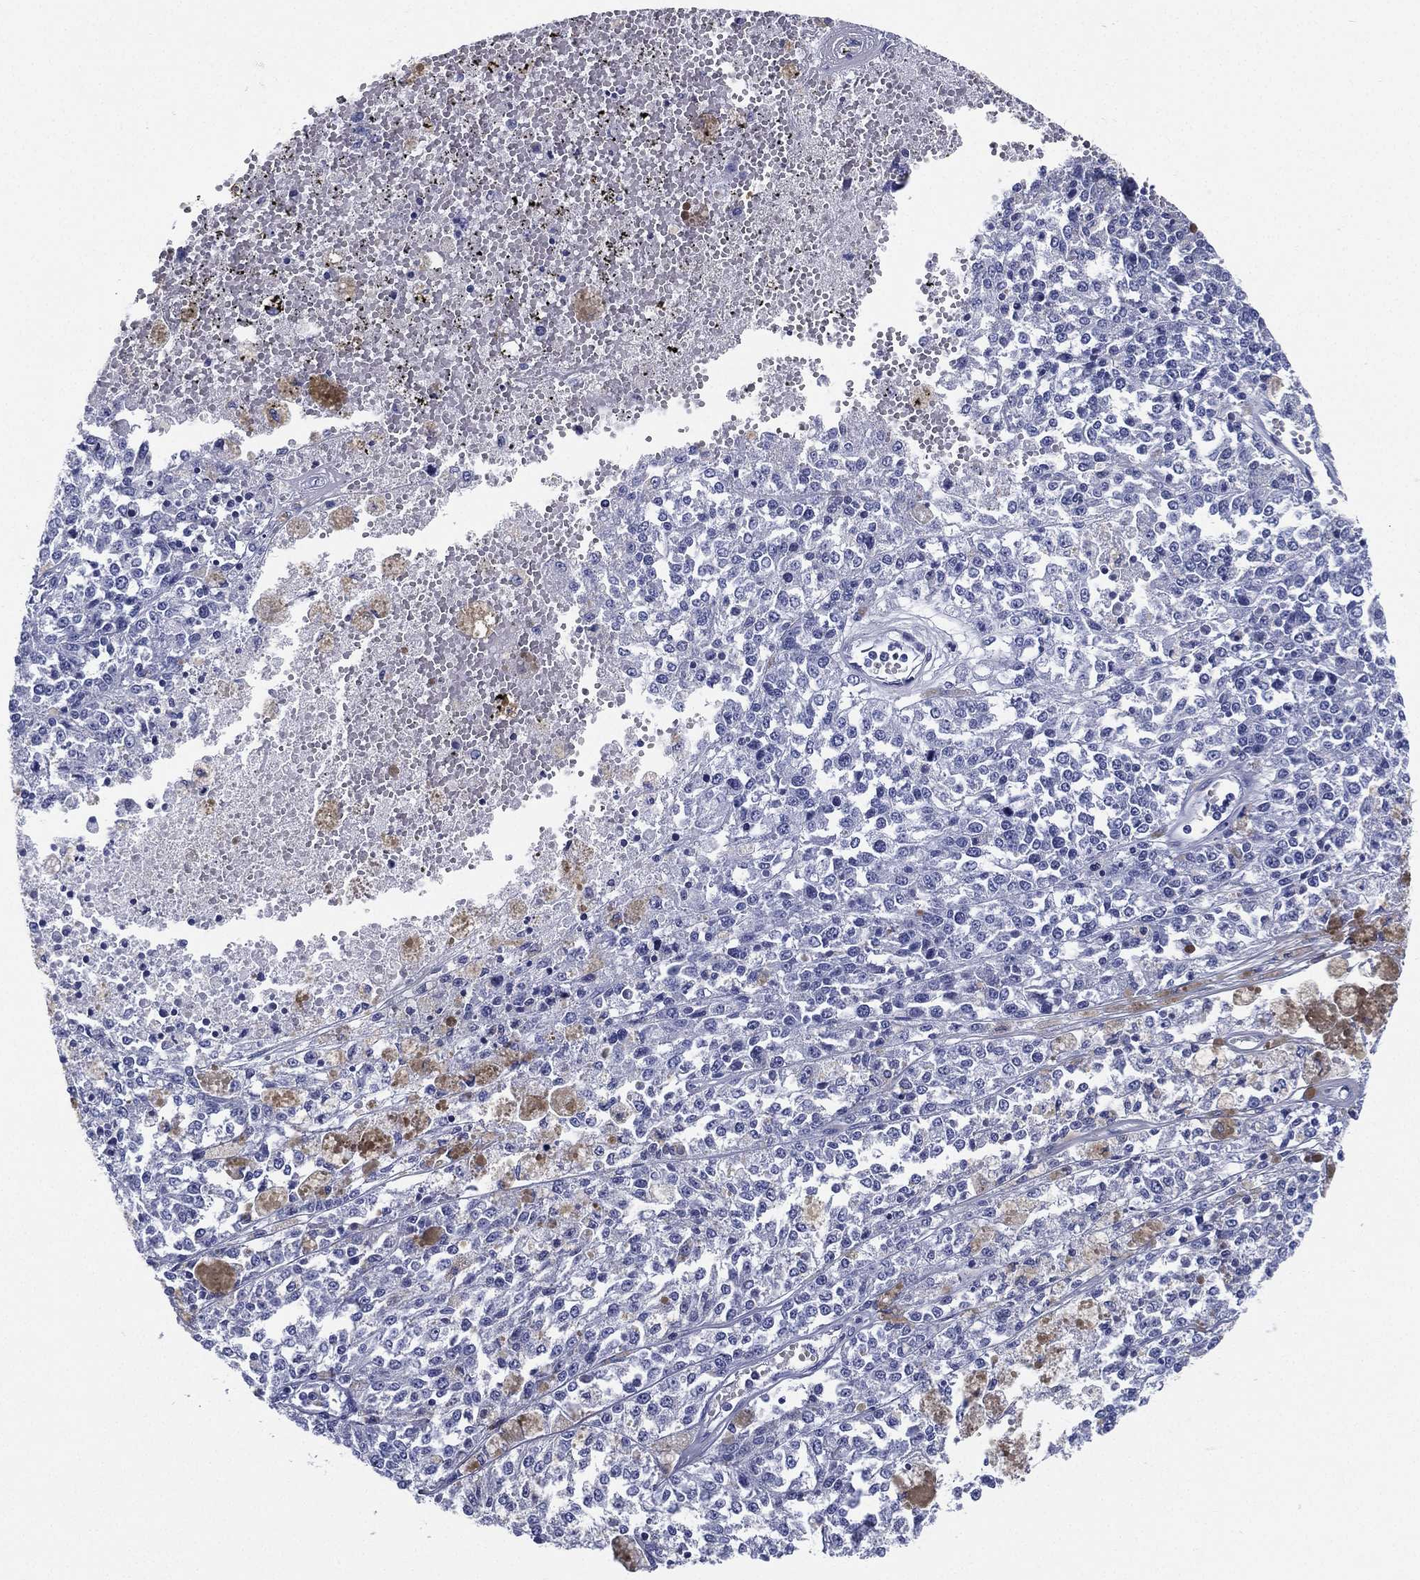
{"staining": {"intensity": "negative", "quantity": "none", "location": "none"}, "tissue": "melanoma", "cell_type": "Tumor cells", "image_type": "cancer", "snomed": [{"axis": "morphology", "description": "Malignant melanoma, Metastatic site"}, {"axis": "topography", "description": "Lymph node"}], "caption": "Immunohistochemistry of human melanoma exhibits no expression in tumor cells.", "gene": "RSPH4A", "patient": {"sex": "female", "age": 64}}